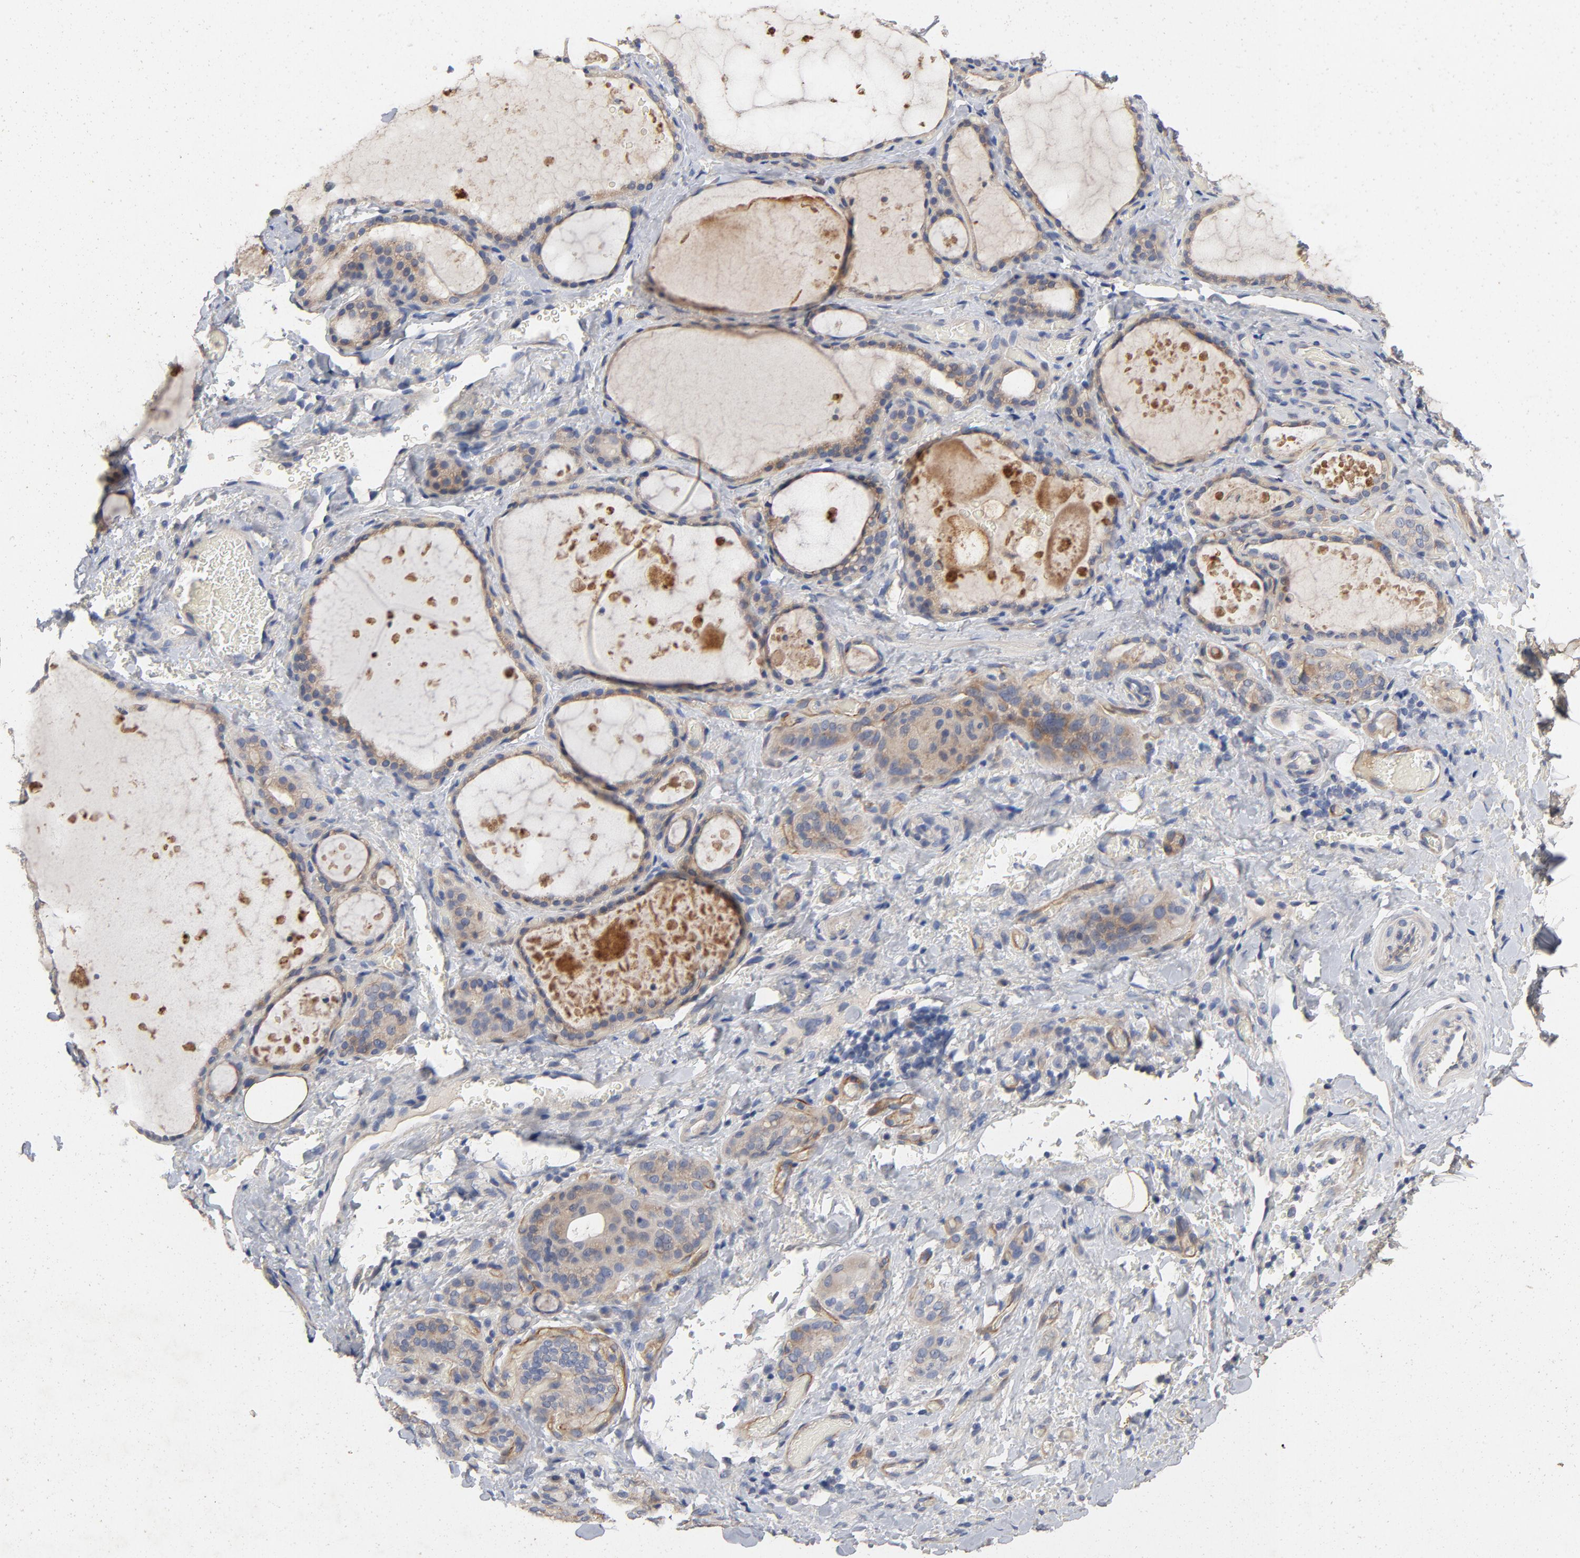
{"staining": {"intensity": "weak", "quantity": ">75%", "location": "cytoplasmic/membranous"}, "tissue": "thyroid gland", "cell_type": "Glandular cells", "image_type": "normal", "snomed": [{"axis": "morphology", "description": "Normal tissue, NOS"}, {"axis": "topography", "description": "Thyroid gland"}], "caption": "Immunohistochemistry of benign human thyroid gland reveals low levels of weak cytoplasmic/membranous expression in about >75% of glandular cells.", "gene": "CCDC134", "patient": {"sex": "male", "age": 61}}